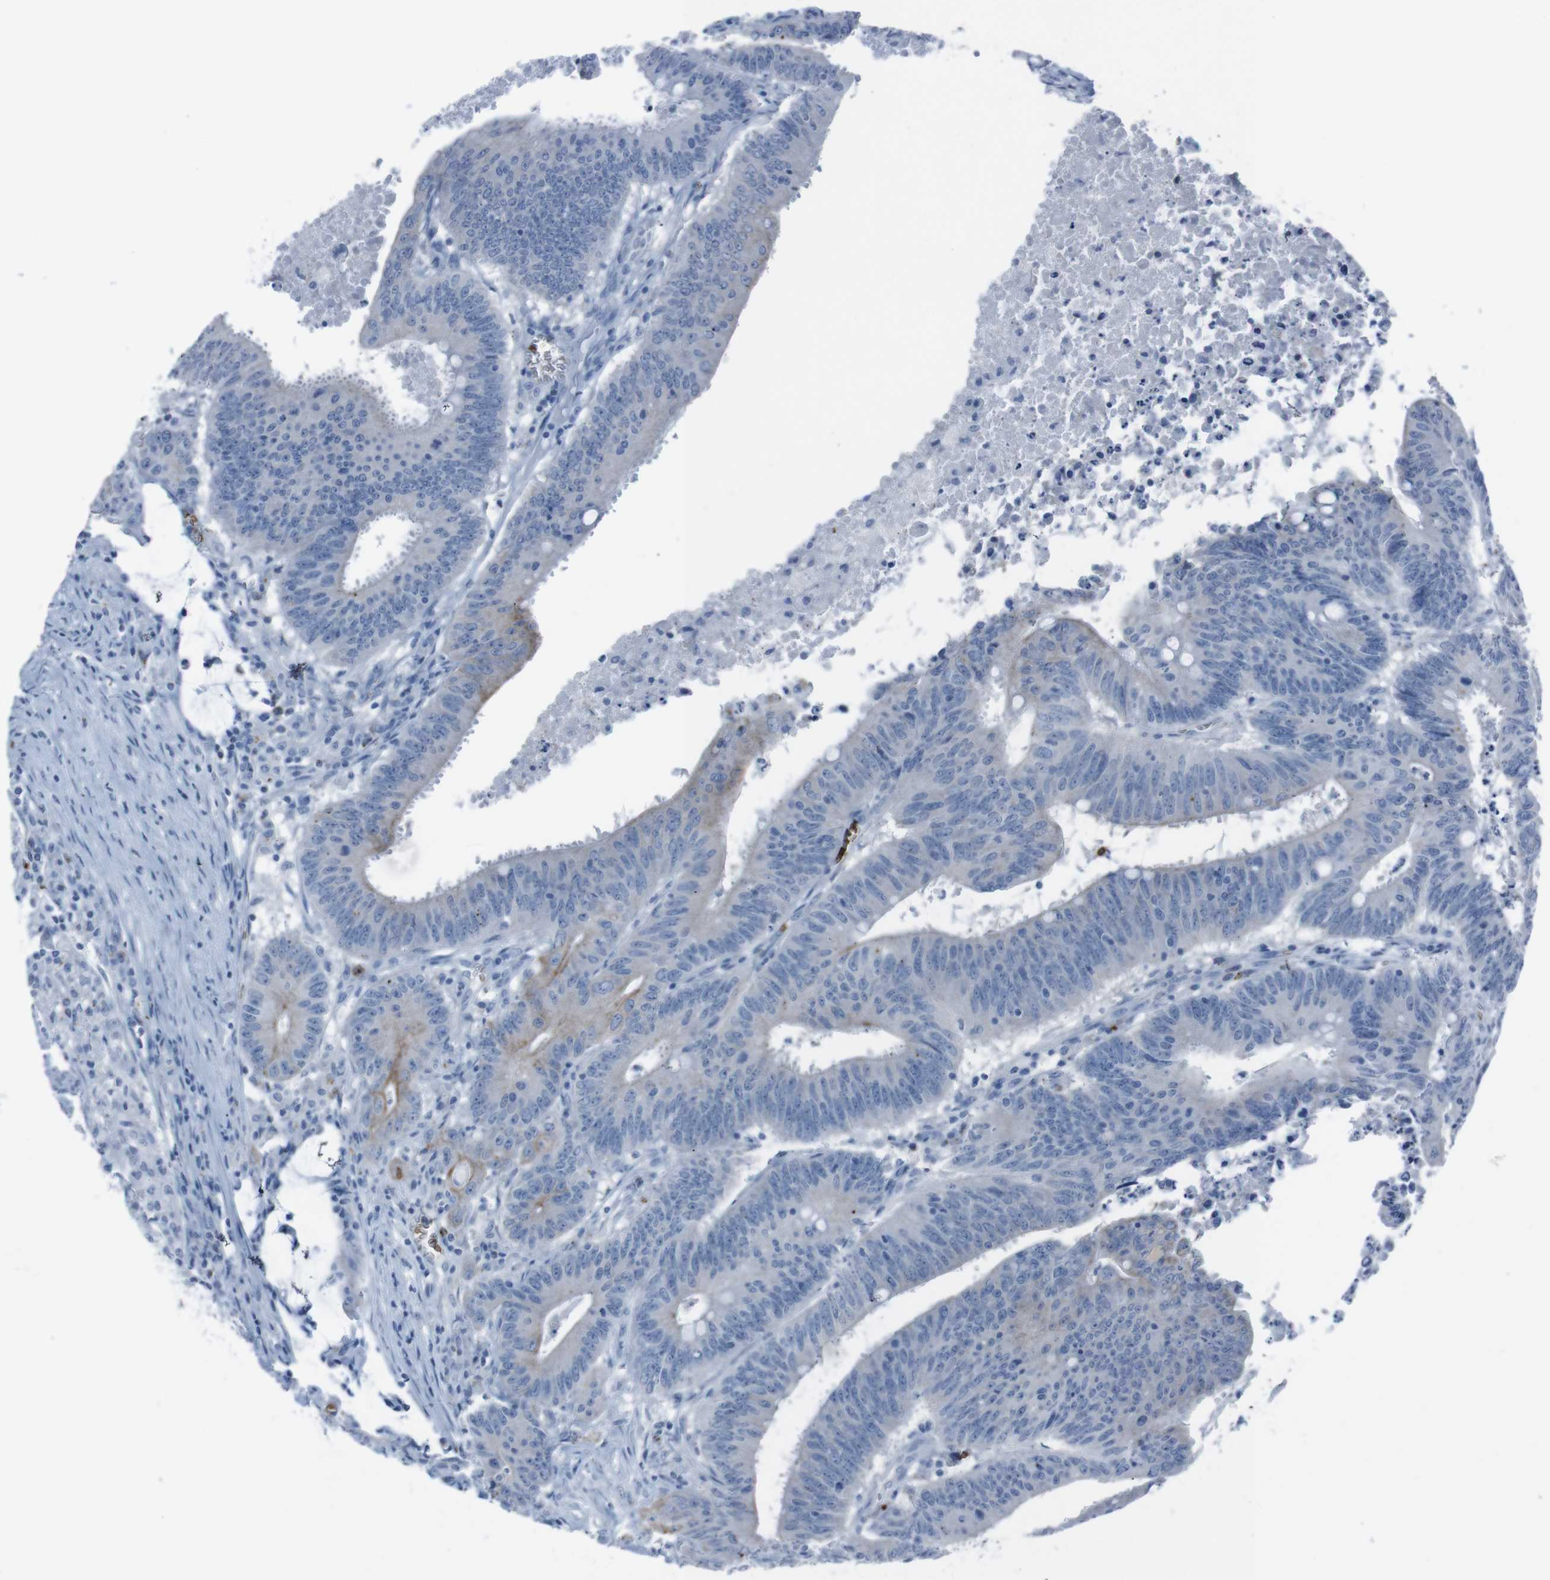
{"staining": {"intensity": "moderate", "quantity": "<25%", "location": "cytoplasmic/membranous"}, "tissue": "colorectal cancer", "cell_type": "Tumor cells", "image_type": "cancer", "snomed": [{"axis": "morphology", "description": "Adenocarcinoma, NOS"}, {"axis": "topography", "description": "Colon"}], "caption": "IHC micrograph of human colorectal cancer stained for a protein (brown), which reveals low levels of moderate cytoplasmic/membranous staining in about <25% of tumor cells.", "gene": "ST6GAL1", "patient": {"sex": "male", "age": 45}}